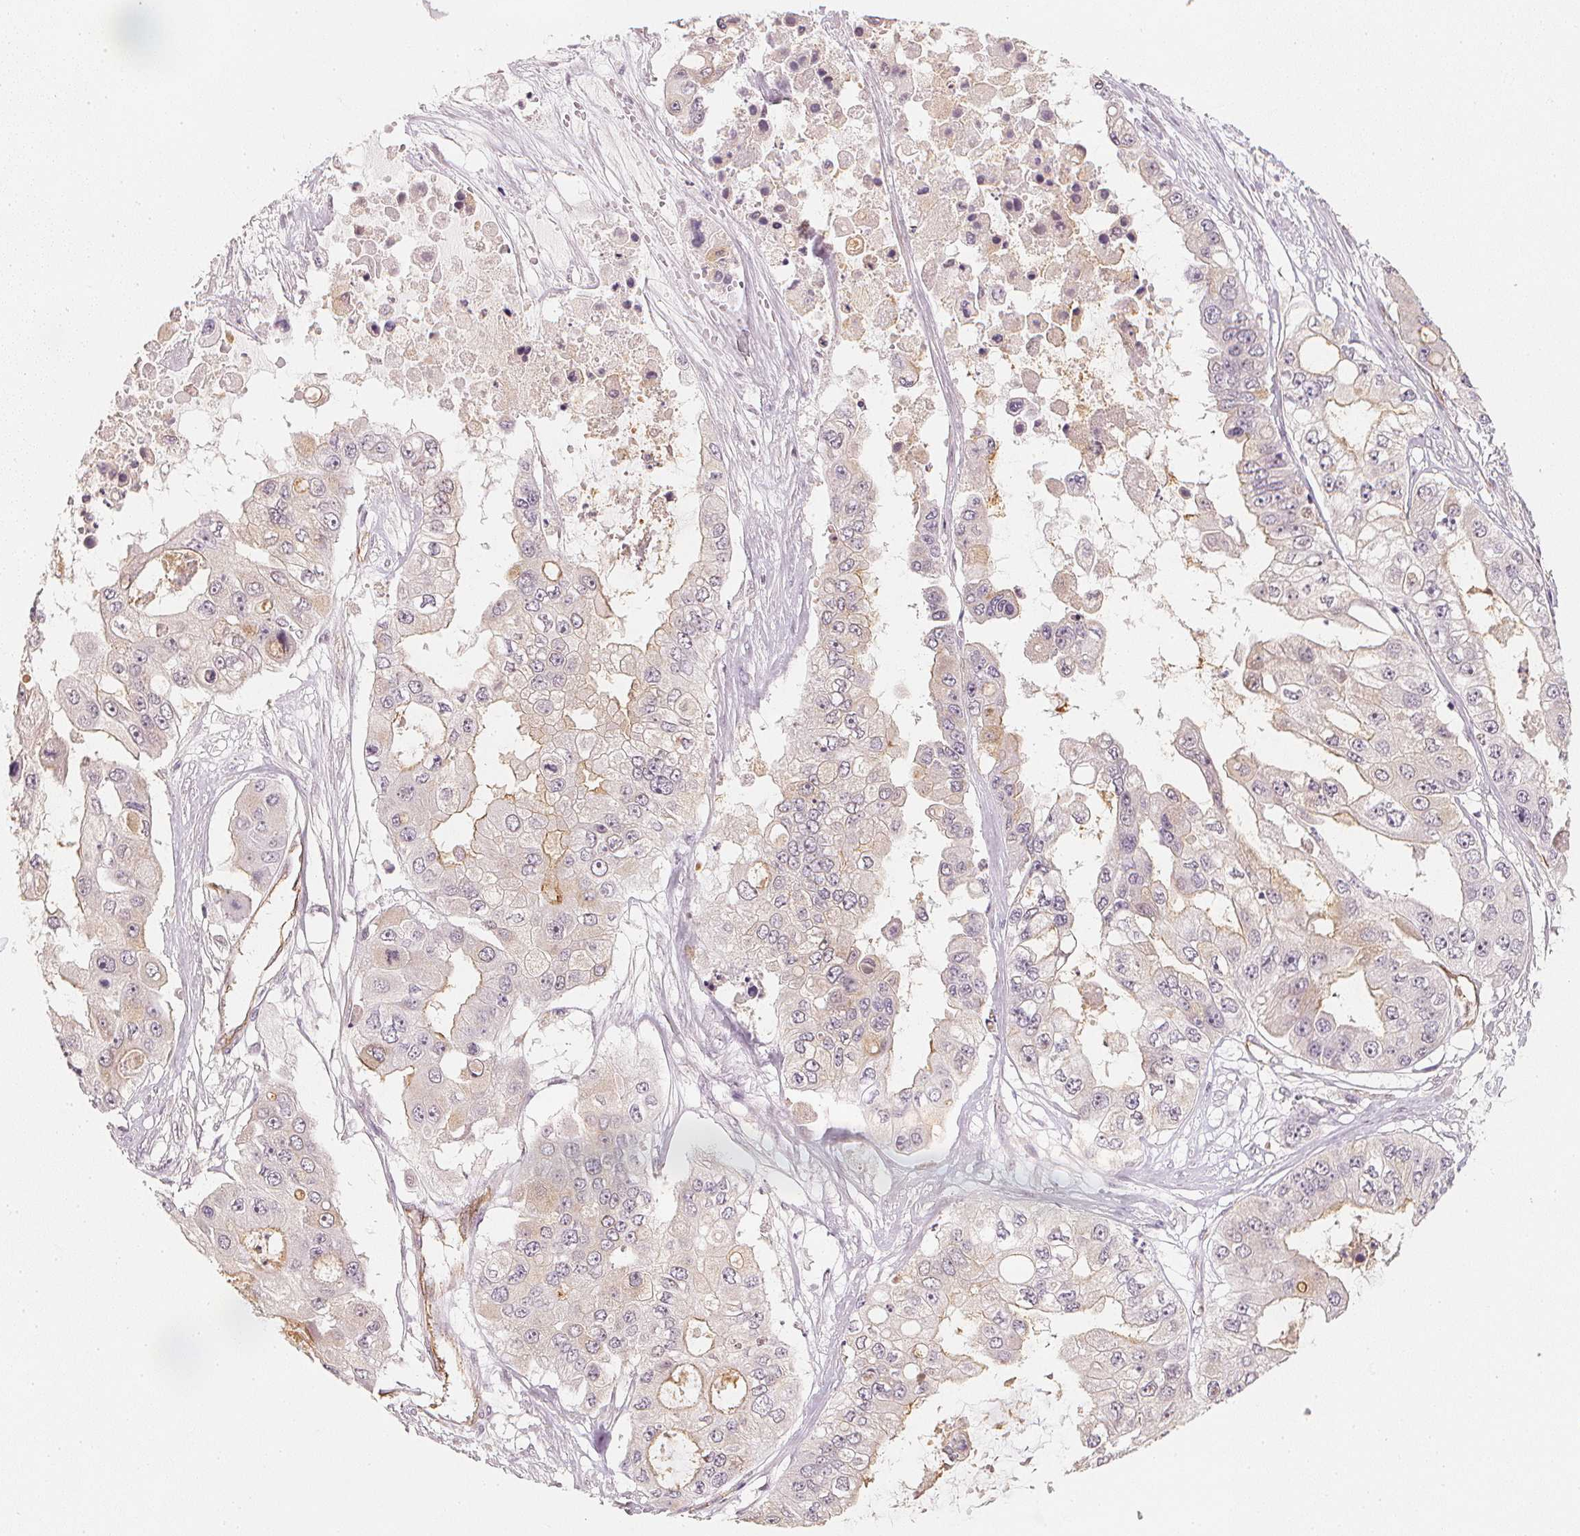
{"staining": {"intensity": "moderate", "quantity": "<25%", "location": "cytoplasmic/membranous"}, "tissue": "ovarian cancer", "cell_type": "Tumor cells", "image_type": "cancer", "snomed": [{"axis": "morphology", "description": "Cystadenocarcinoma, serous, NOS"}, {"axis": "topography", "description": "Ovary"}], "caption": "There is low levels of moderate cytoplasmic/membranous staining in tumor cells of ovarian serous cystadenocarcinoma, as demonstrated by immunohistochemical staining (brown color).", "gene": "CIB1", "patient": {"sex": "female", "age": 56}}